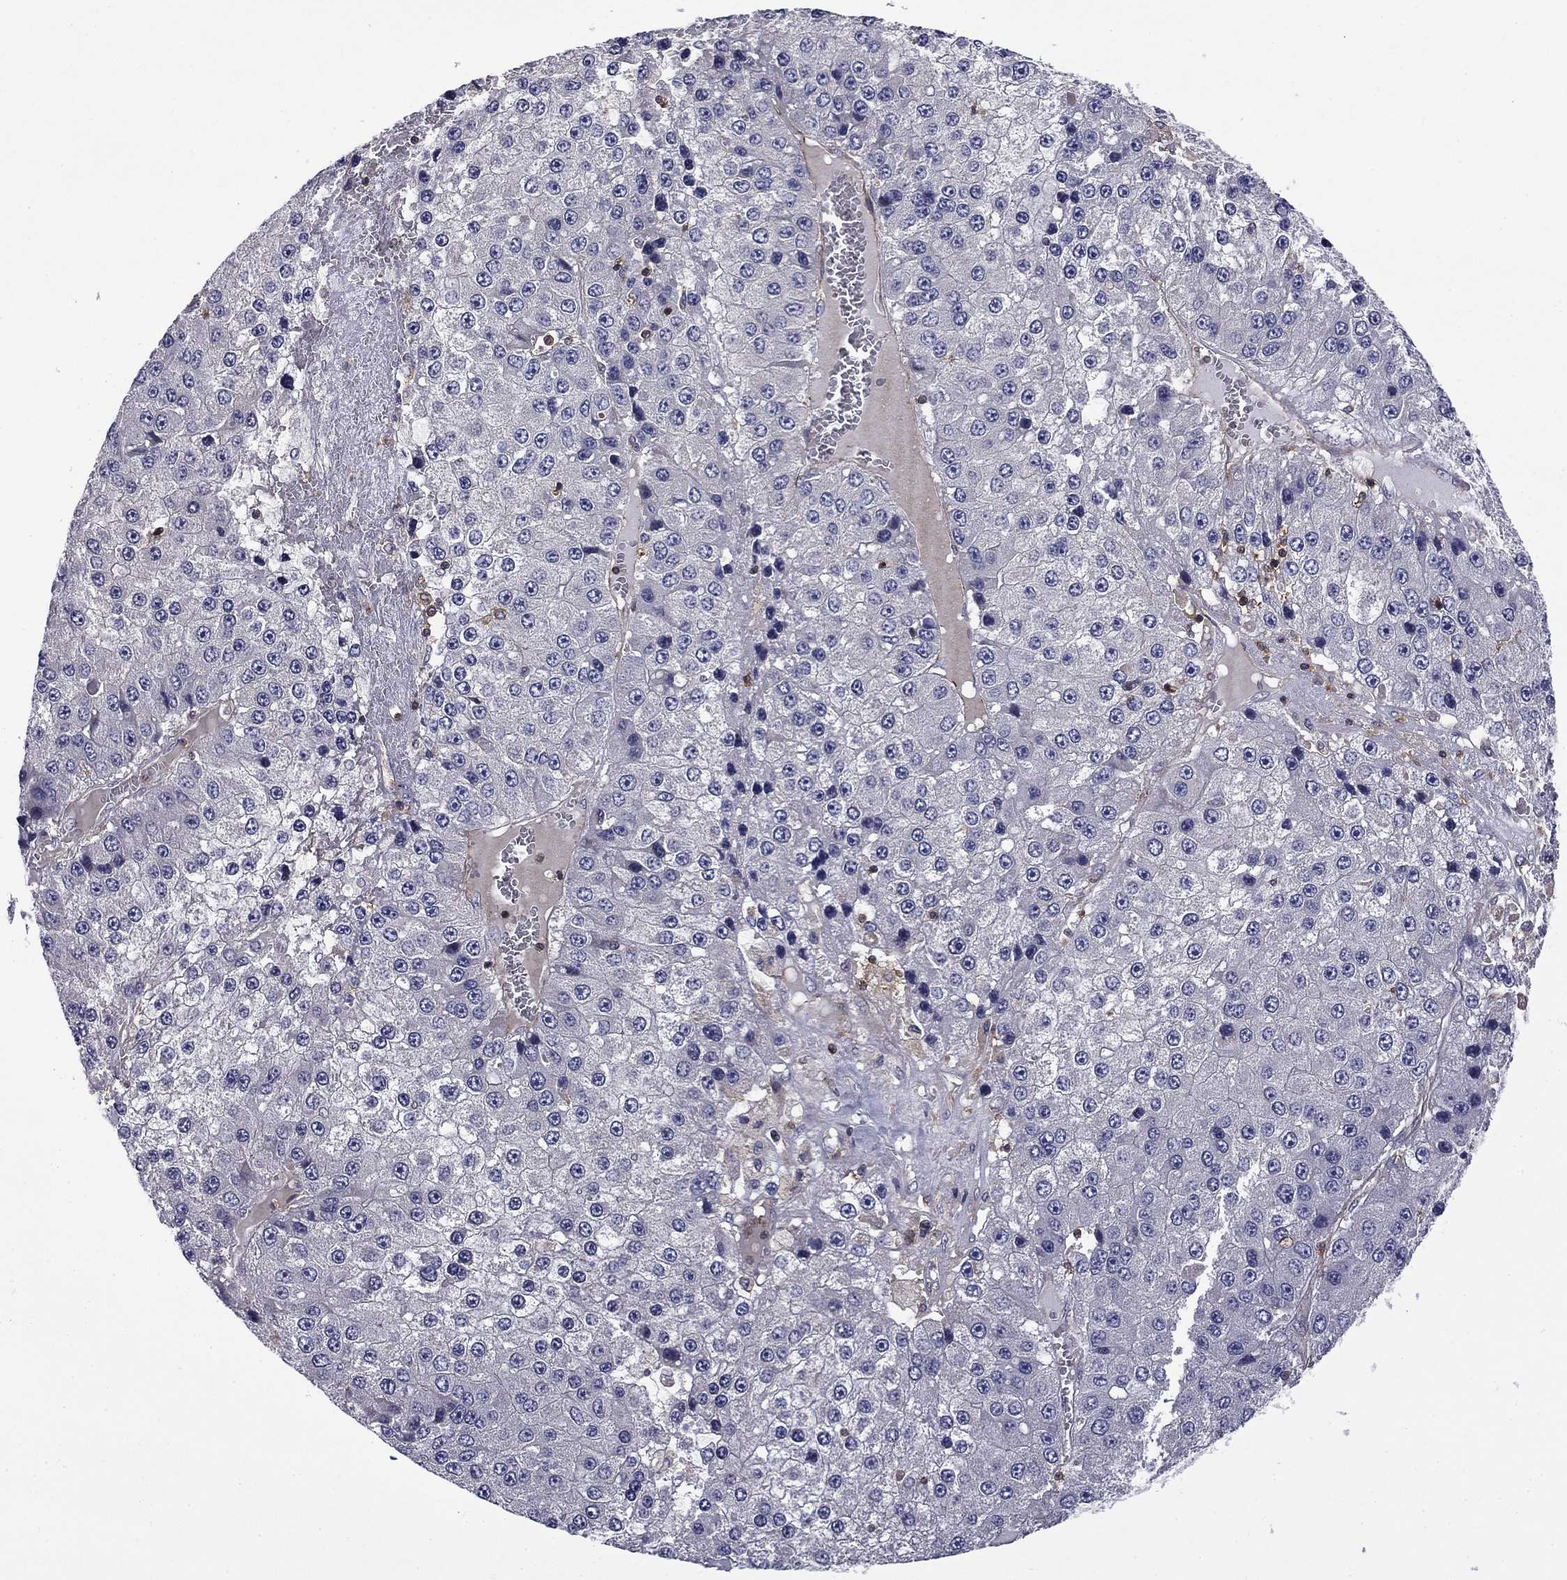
{"staining": {"intensity": "negative", "quantity": "none", "location": "none"}, "tissue": "liver cancer", "cell_type": "Tumor cells", "image_type": "cancer", "snomed": [{"axis": "morphology", "description": "Carcinoma, Hepatocellular, NOS"}, {"axis": "topography", "description": "Liver"}], "caption": "Protein analysis of liver cancer (hepatocellular carcinoma) demonstrates no significant expression in tumor cells.", "gene": "ARHGAP45", "patient": {"sex": "female", "age": 73}}